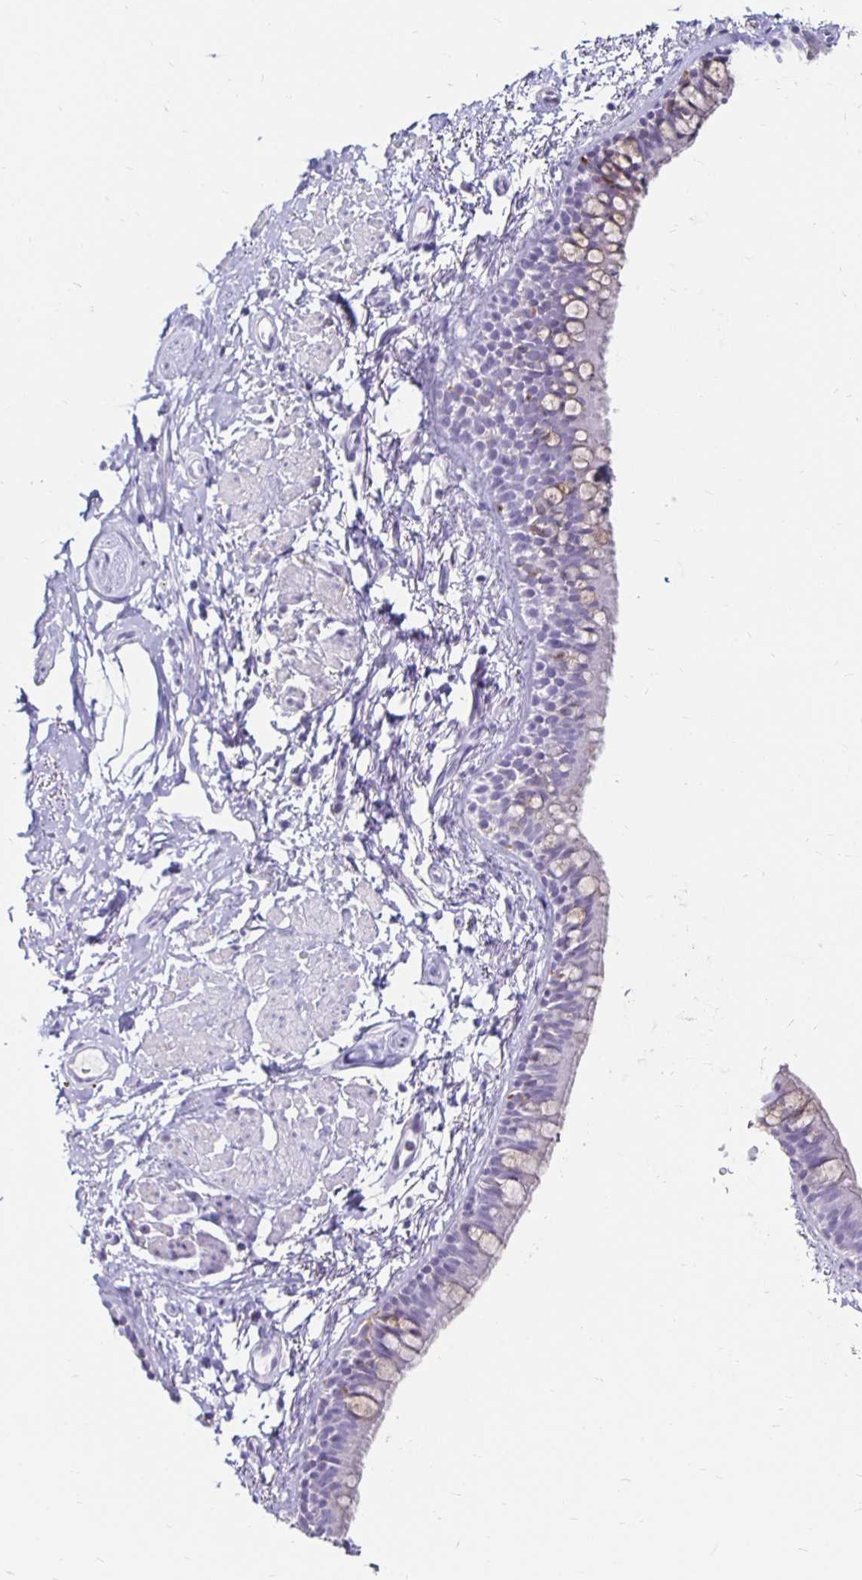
{"staining": {"intensity": "weak", "quantity": "25%-75%", "location": "cytoplasmic/membranous"}, "tissue": "bronchus", "cell_type": "Respiratory epithelial cells", "image_type": "normal", "snomed": [{"axis": "morphology", "description": "Normal tissue, NOS"}, {"axis": "topography", "description": "Lymph node"}, {"axis": "topography", "description": "Cartilage tissue"}, {"axis": "topography", "description": "Bronchus"}], "caption": "Brown immunohistochemical staining in benign bronchus displays weak cytoplasmic/membranous positivity in about 25%-75% of respiratory epithelial cells. (DAB = brown stain, brightfield microscopy at high magnification).", "gene": "TIMP1", "patient": {"sex": "female", "age": 70}}